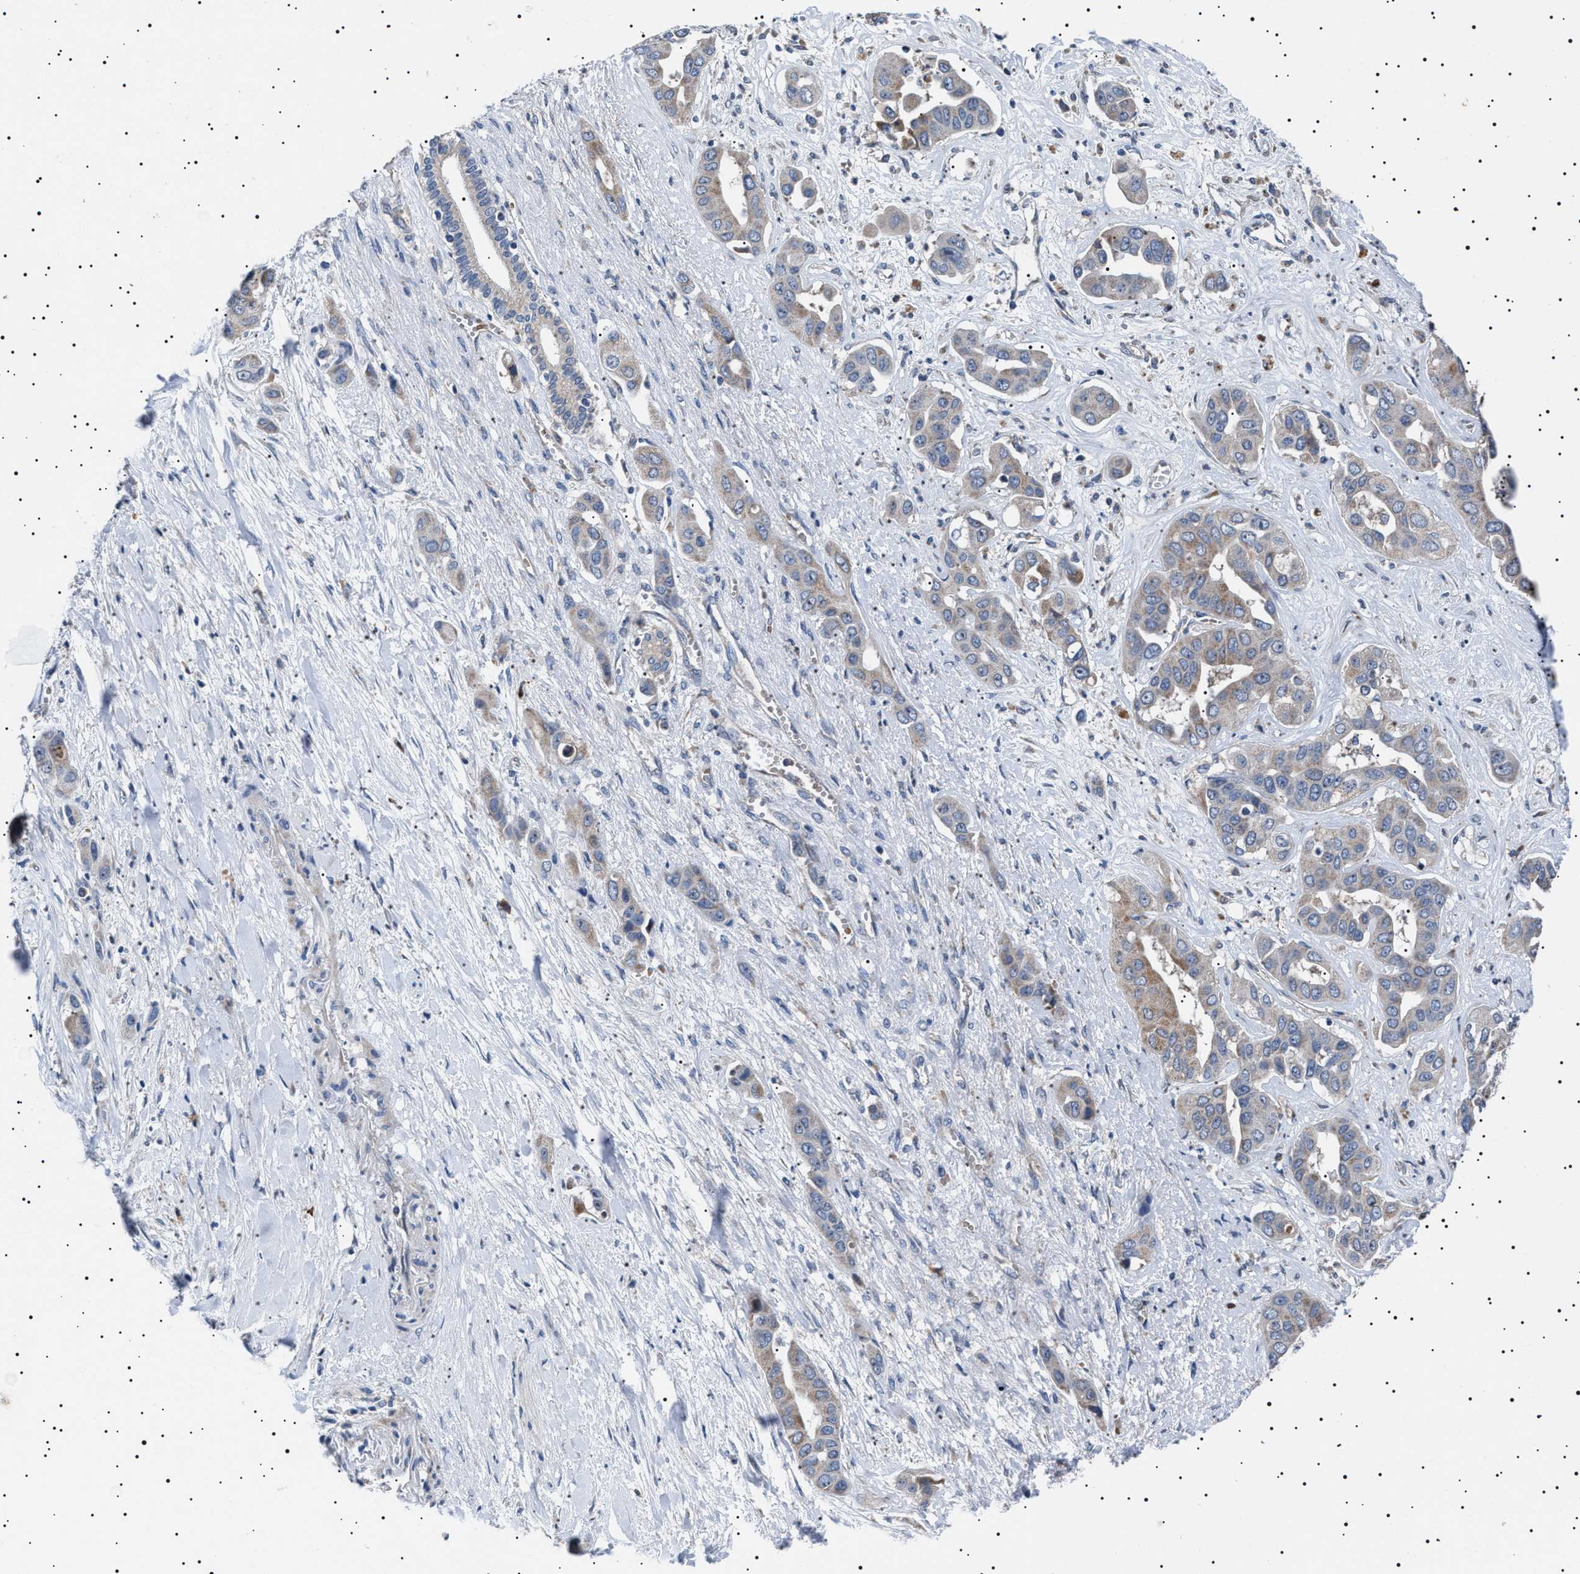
{"staining": {"intensity": "moderate", "quantity": "<25%", "location": "cytoplasmic/membranous"}, "tissue": "liver cancer", "cell_type": "Tumor cells", "image_type": "cancer", "snomed": [{"axis": "morphology", "description": "Cholangiocarcinoma"}, {"axis": "topography", "description": "Liver"}], "caption": "Immunohistochemistry of human liver cancer shows low levels of moderate cytoplasmic/membranous positivity in about <25% of tumor cells.", "gene": "PTRH1", "patient": {"sex": "female", "age": 52}}